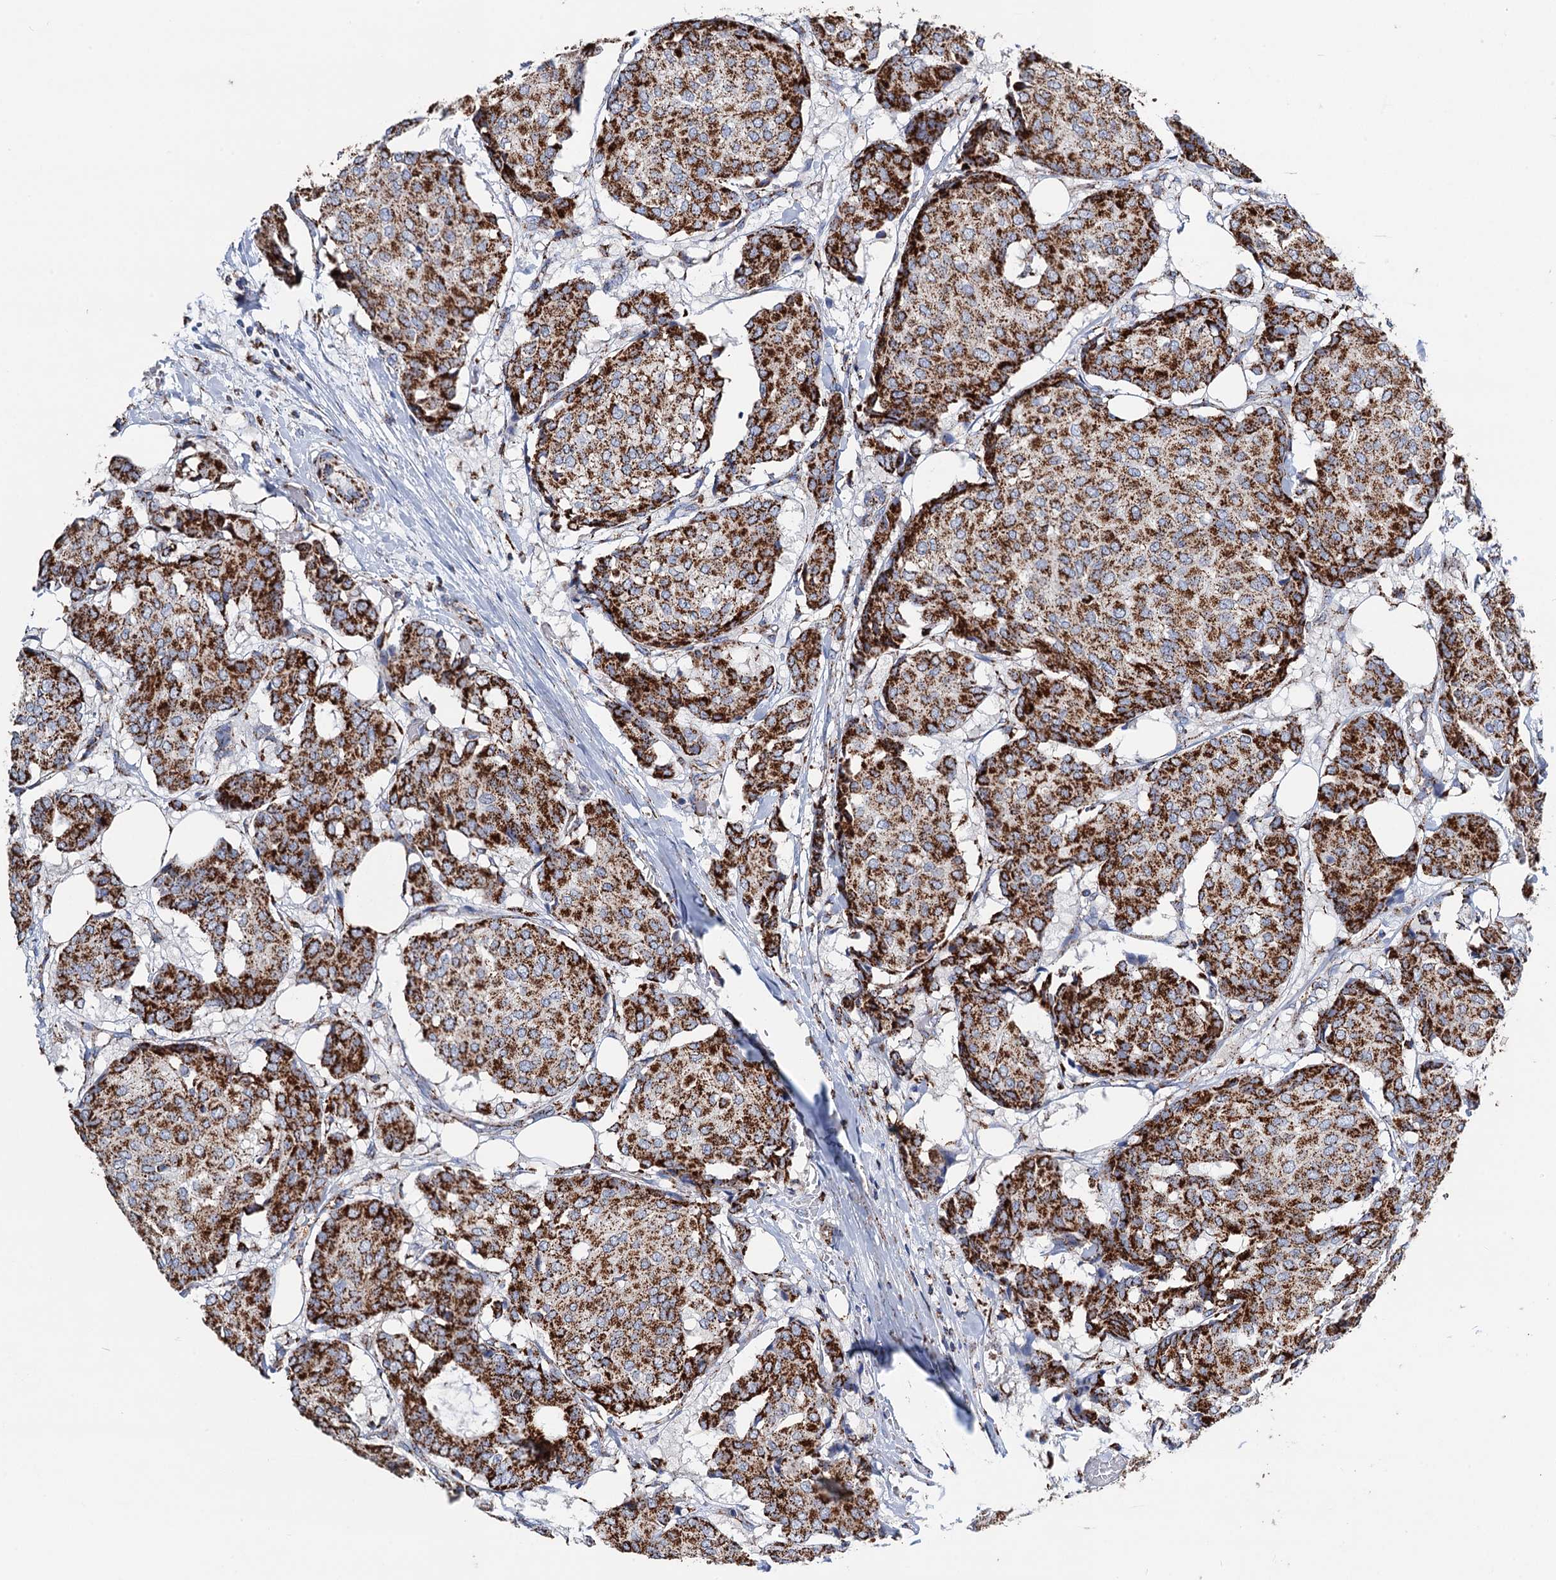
{"staining": {"intensity": "strong", "quantity": ">75%", "location": "cytoplasmic/membranous"}, "tissue": "breast cancer", "cell_type": "Tumor cells", "image_type": "cancer", "snomed": [{"axis": "morphology", "description": "Duct carcinoma"}, {"axis": "topography", "description": "Breast"}], "caption": "Strong cytoplasmic/membranous protein positivity is seen in about >75% of tumor cells in breast cancer (intraductal carcinoma).", "gene": "IVD", "patient": {"sex": "female", "age": 75}}